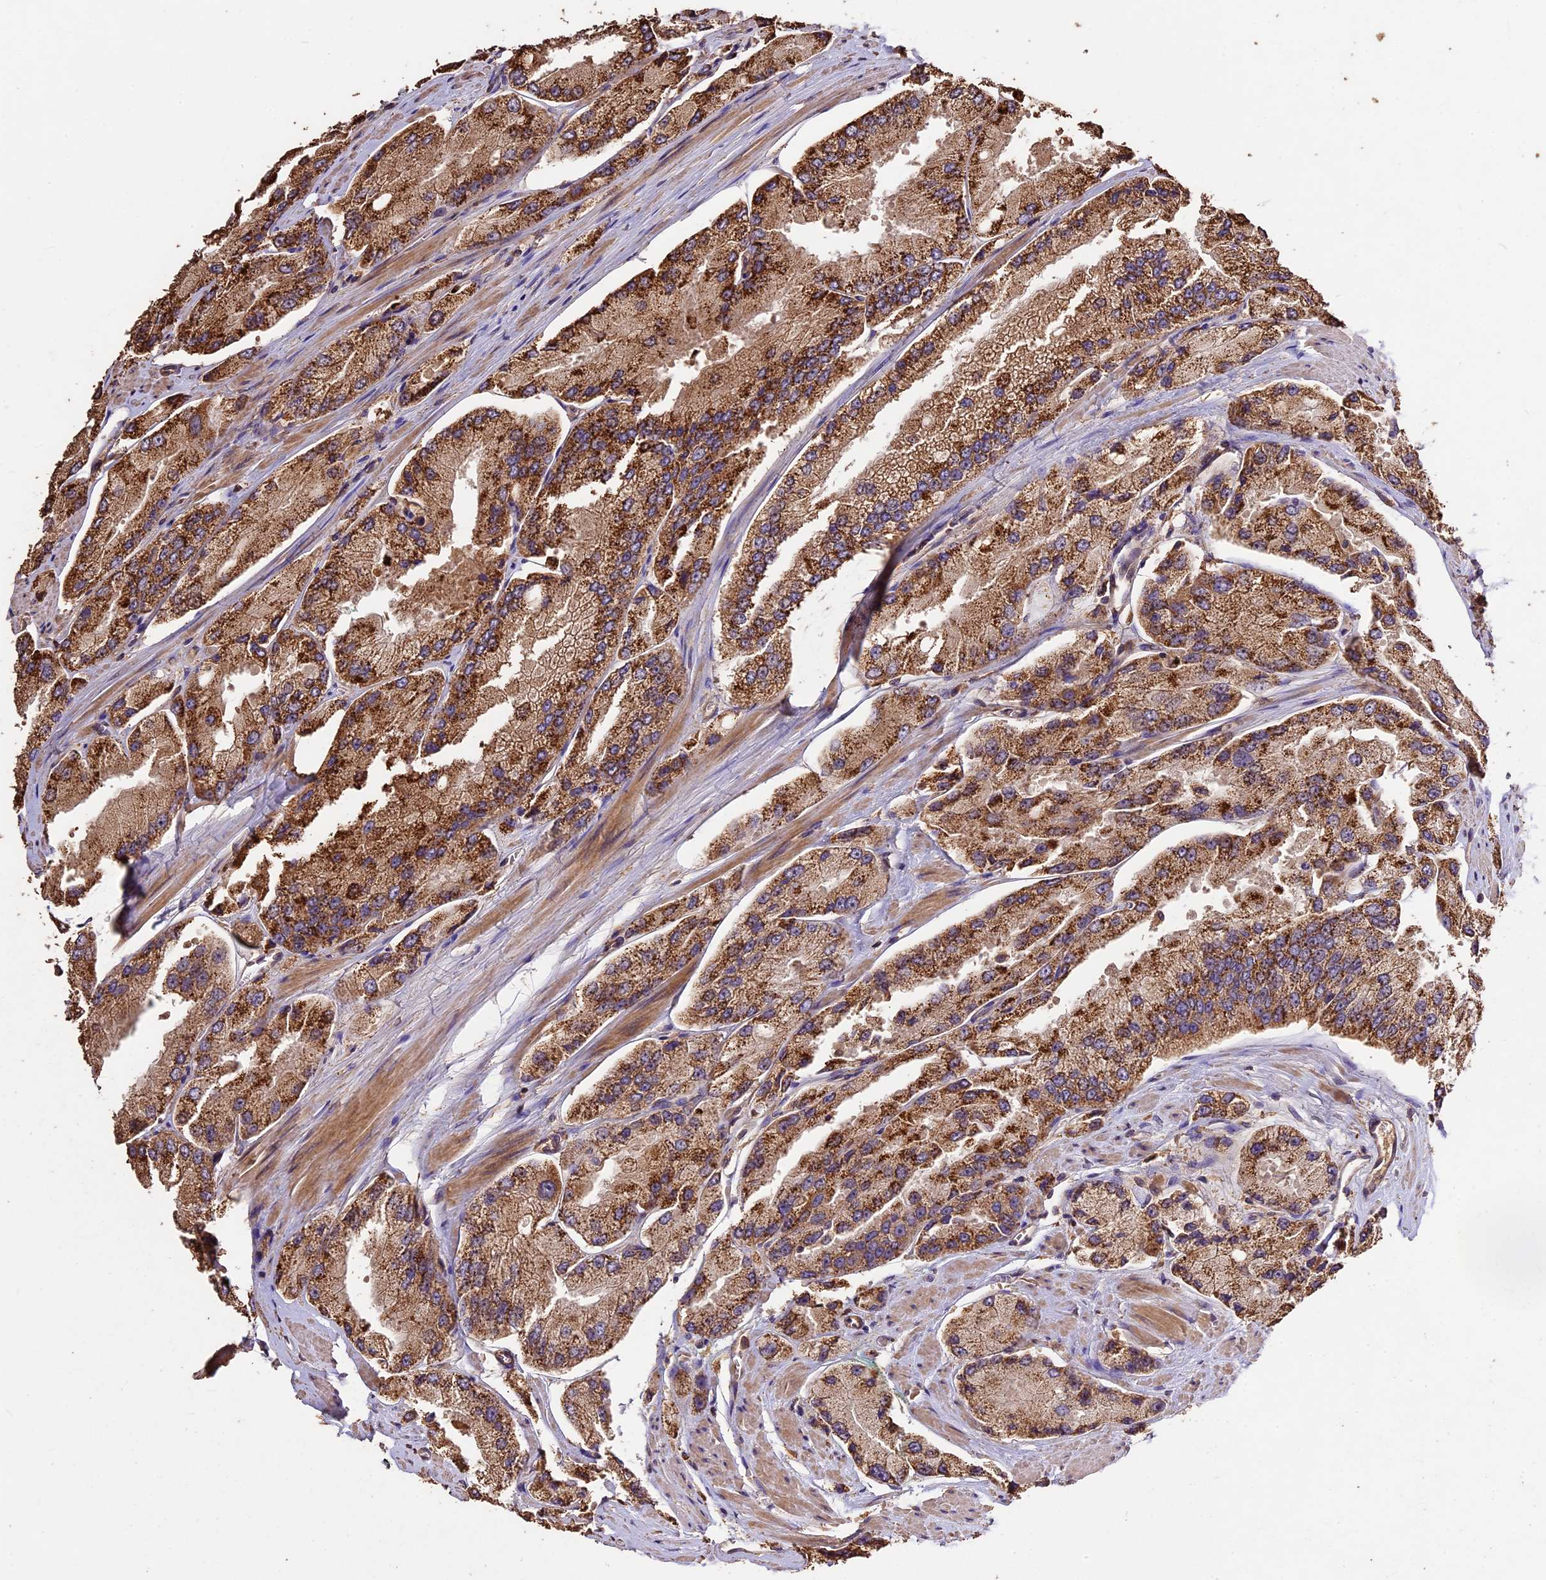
{"staining": {"intensity": "moderate", "quantity": ">75%", "location": "cytoplasmic/membranous"}, "tissue": "prostate cancer", "cell_type": "Tumor cells", "image_type": "cancer", "snomed": [{"axis": "morphology", "description": "Adenocarcinoma, High grade"}, {"axis": "topography", "description": "Prostate"}], "caption": "Moderate cytoplasmic/membranous expression for a protein is present in about >75% of tumor cells of prostate cancer (adenocarcinoma (high-grade)) using immunohistochemistry (IHC).", "gene": "CRLF1", "patient": {"sex": "male", "age": 58}}